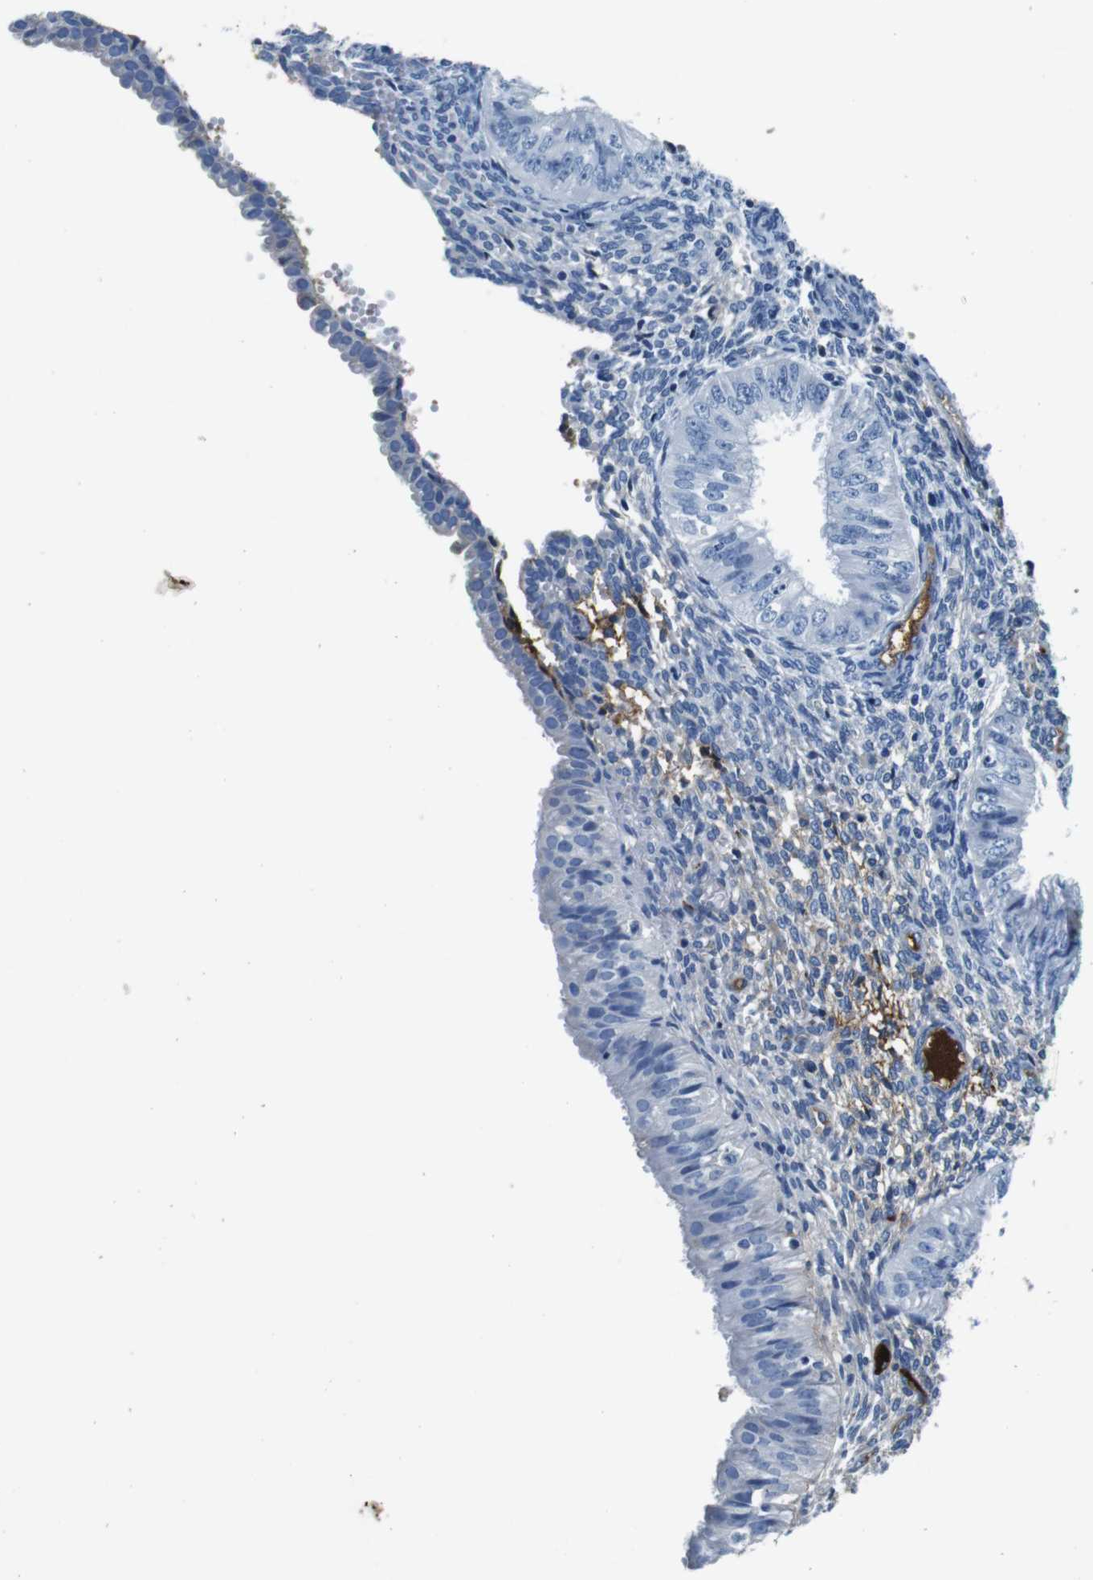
{"staining": {"intensity": "negative", "quantity": "none", "location": "none"}, "tissue": "endometrial cancer", "cell_type": "Tumor cells", "image_type": "cancer", "snomed": [{"axis": "morphology", "description": "Normal tissue, NOS"}, {"axis": "morphology", "description": "Adenocarcinoma, NOS"}, {"axis": "topography", "description": "Endometrium"}], "caption": "Immunohistochemical staining of adenocarcinoma (endometrial) exhibits no significant expression in tumor cells. (DAB immunohistochemistry (IHC) with hematoxylin counter stain).", "gene": "IGKC", "patient": {"sex": "female", "age": 53}}